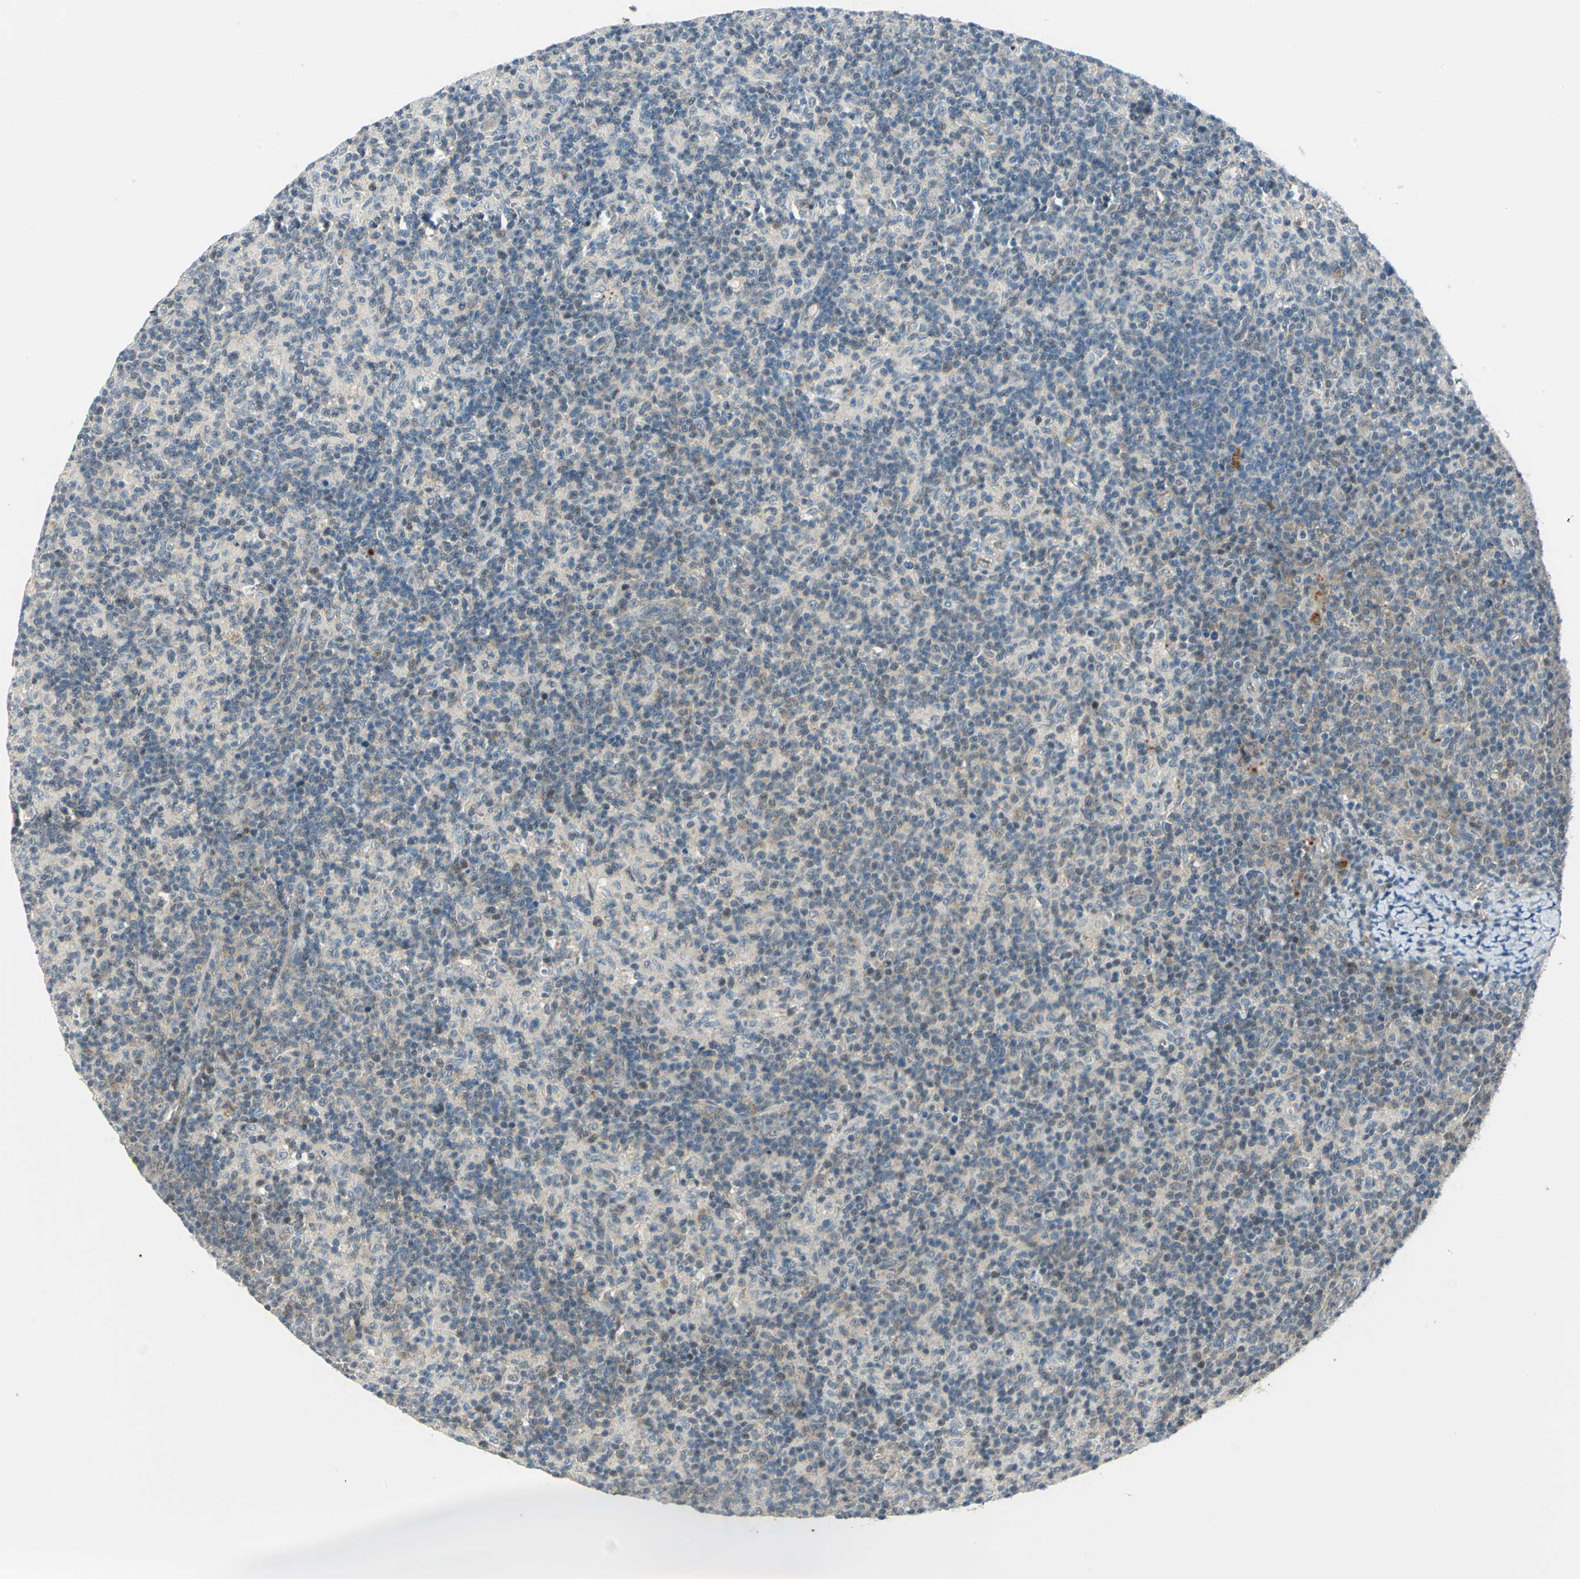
{"staining": {"intensity": "weak", "quantity": ">75%", "location": "cytoplasmic/membranous"}, "tissue": "lymph node", "cell_type": "Germinal center cells", "image_type": "normal", "snomed": [{"axis": "morphology", "description": "Normal tissue, NOS"}, {"axis": "morphology", "description": "Inflammation, NOS"}, {"axis": "topography", "description": "Lymph node"}], "caption": "Benign lymph node reveals weak cytoplasmic/membranous staining in about >75% of germinal center cells, visualized by immunohistochemistry.", "gene": "PIN1", "patient": {"sex": "male", "age": 55}}